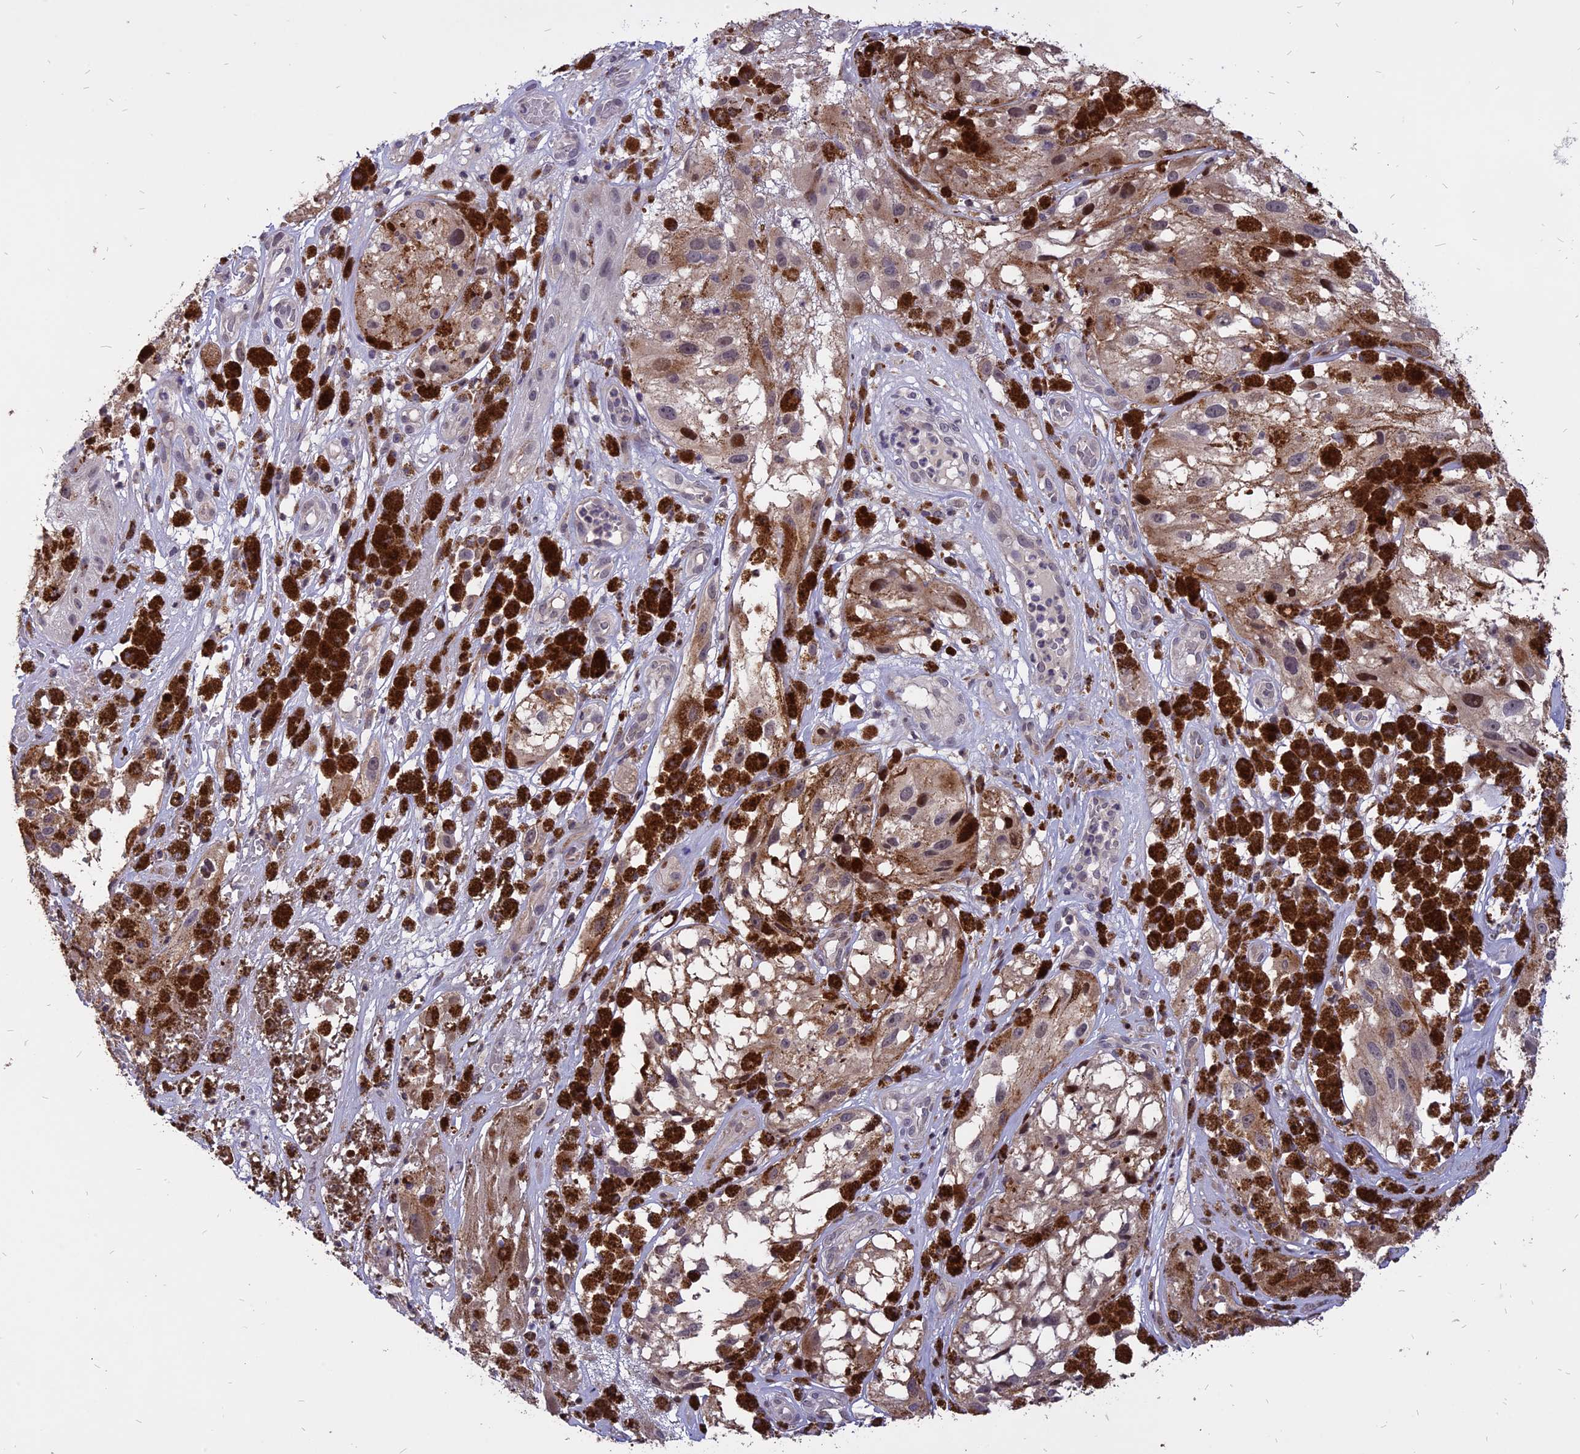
{"staining": {"intensity": "weak", "quantity": "25%-75%", "location": "cytoplasmic/membranous"}, "tissue": "melanoma", "cell_type": "Tumor cells", "image_type": "cancer", "snomed": [{"axis": "morphology", "description": "Malignant melanoma, NOS"}, {"axis": "topography", "description": "Skin"}], "caption": "This is a histology image of immunohistochemistry staining of melanoma, which shows weak expression in the cytoplasmic/membranous of tumor cells.", "gene": "TMEM263", "patient": {"sex": "male", "age": 88}}